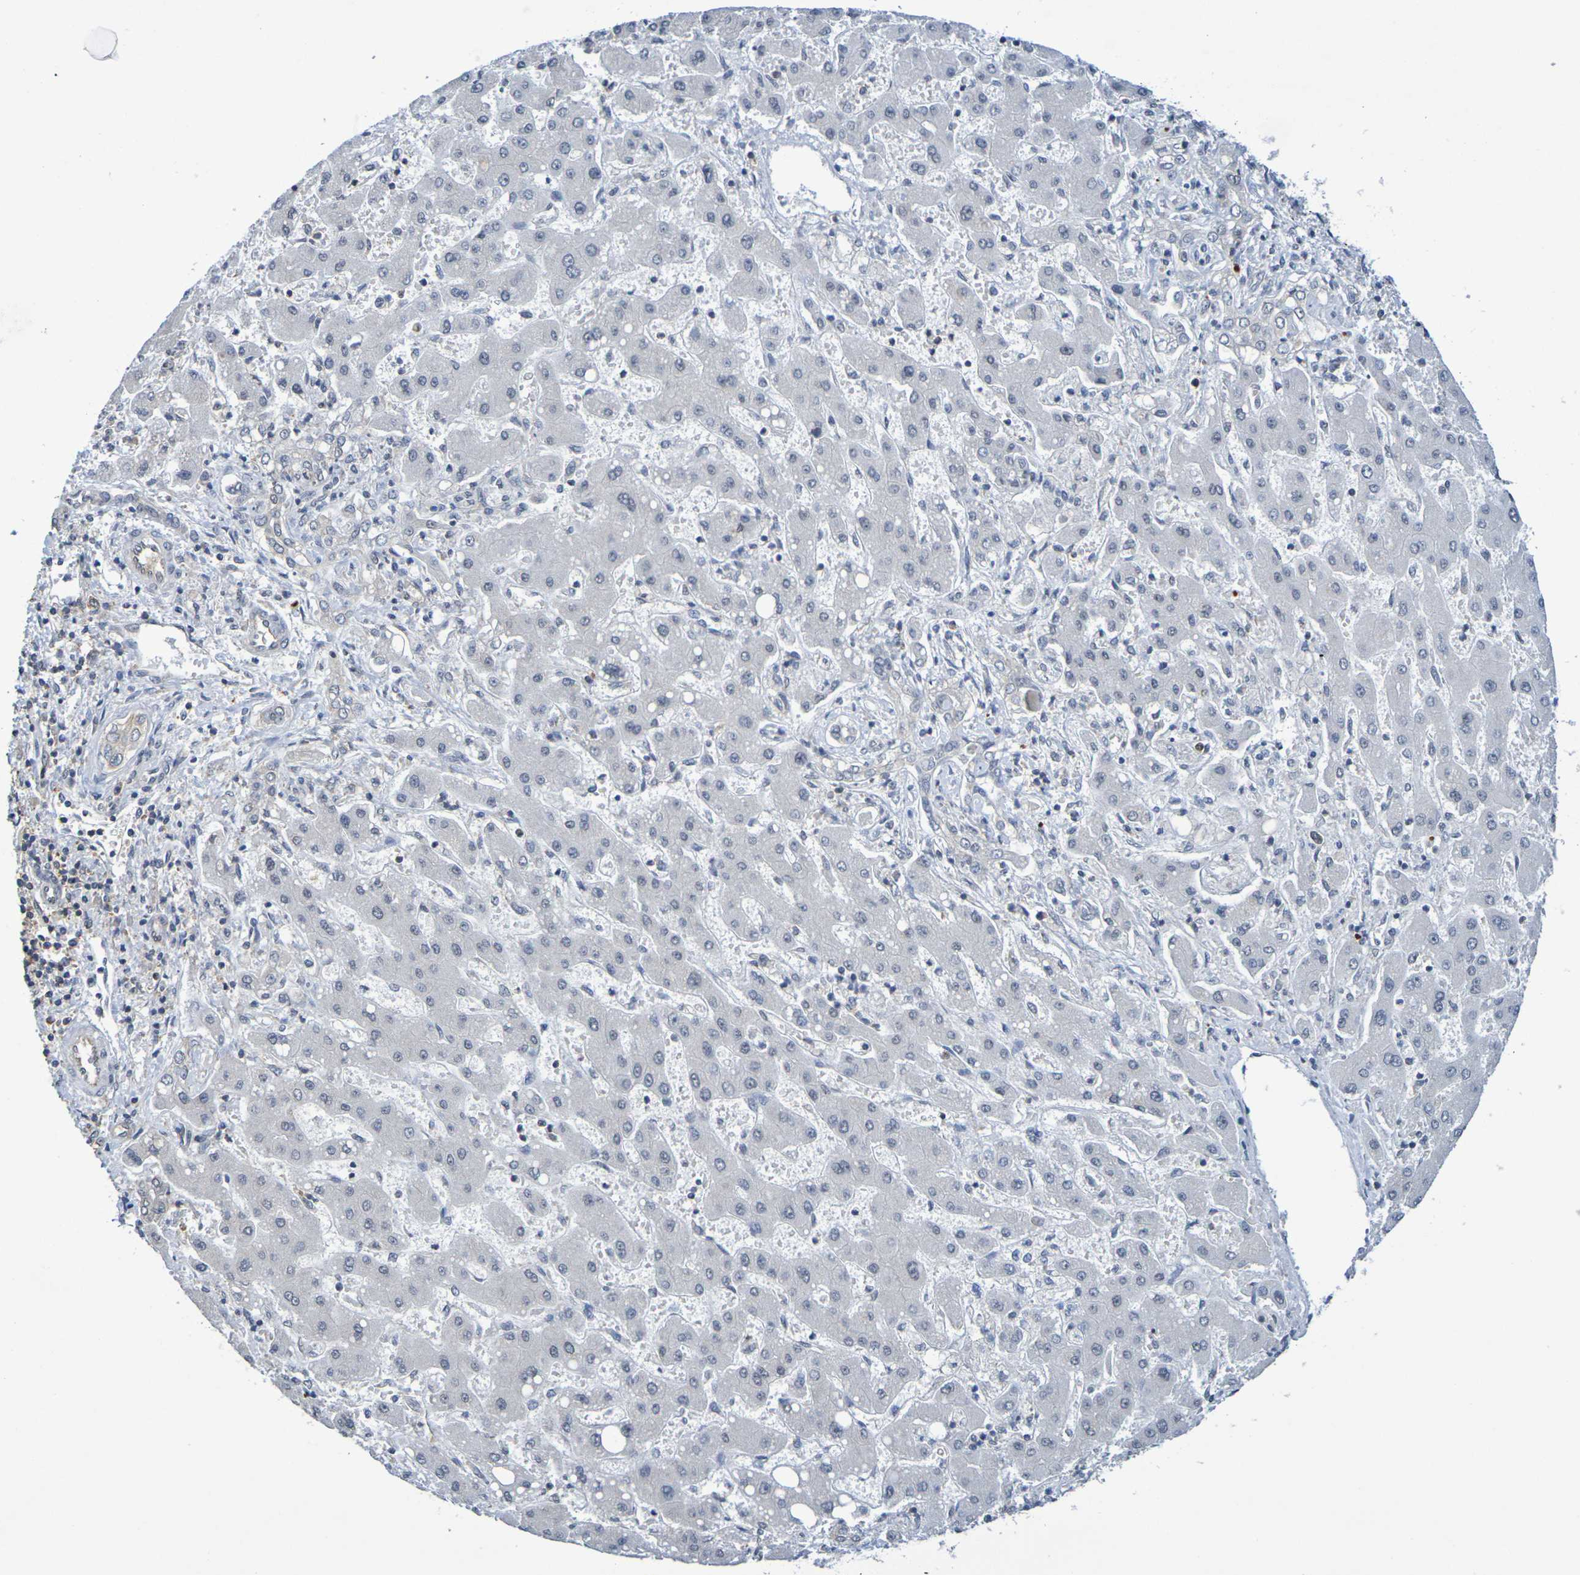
{"staining": {"intensity": "negative", "quantity": "none", "location": "none"}, "tissue": "liver cancer", "cell_type": "Tumor cells", "image_type": "cancer", "snomed": [{"axis": "morphology", "description": "Cholangiocarcinoma"}, {"axis": "topography", "description": "Liver"}], "caption": "IHC of cholangiocarcinoma (liver) exhibits no expression in tumor cells.", "gene": "CHRNB1", "patient": {"sex": "male", "age": 50}}